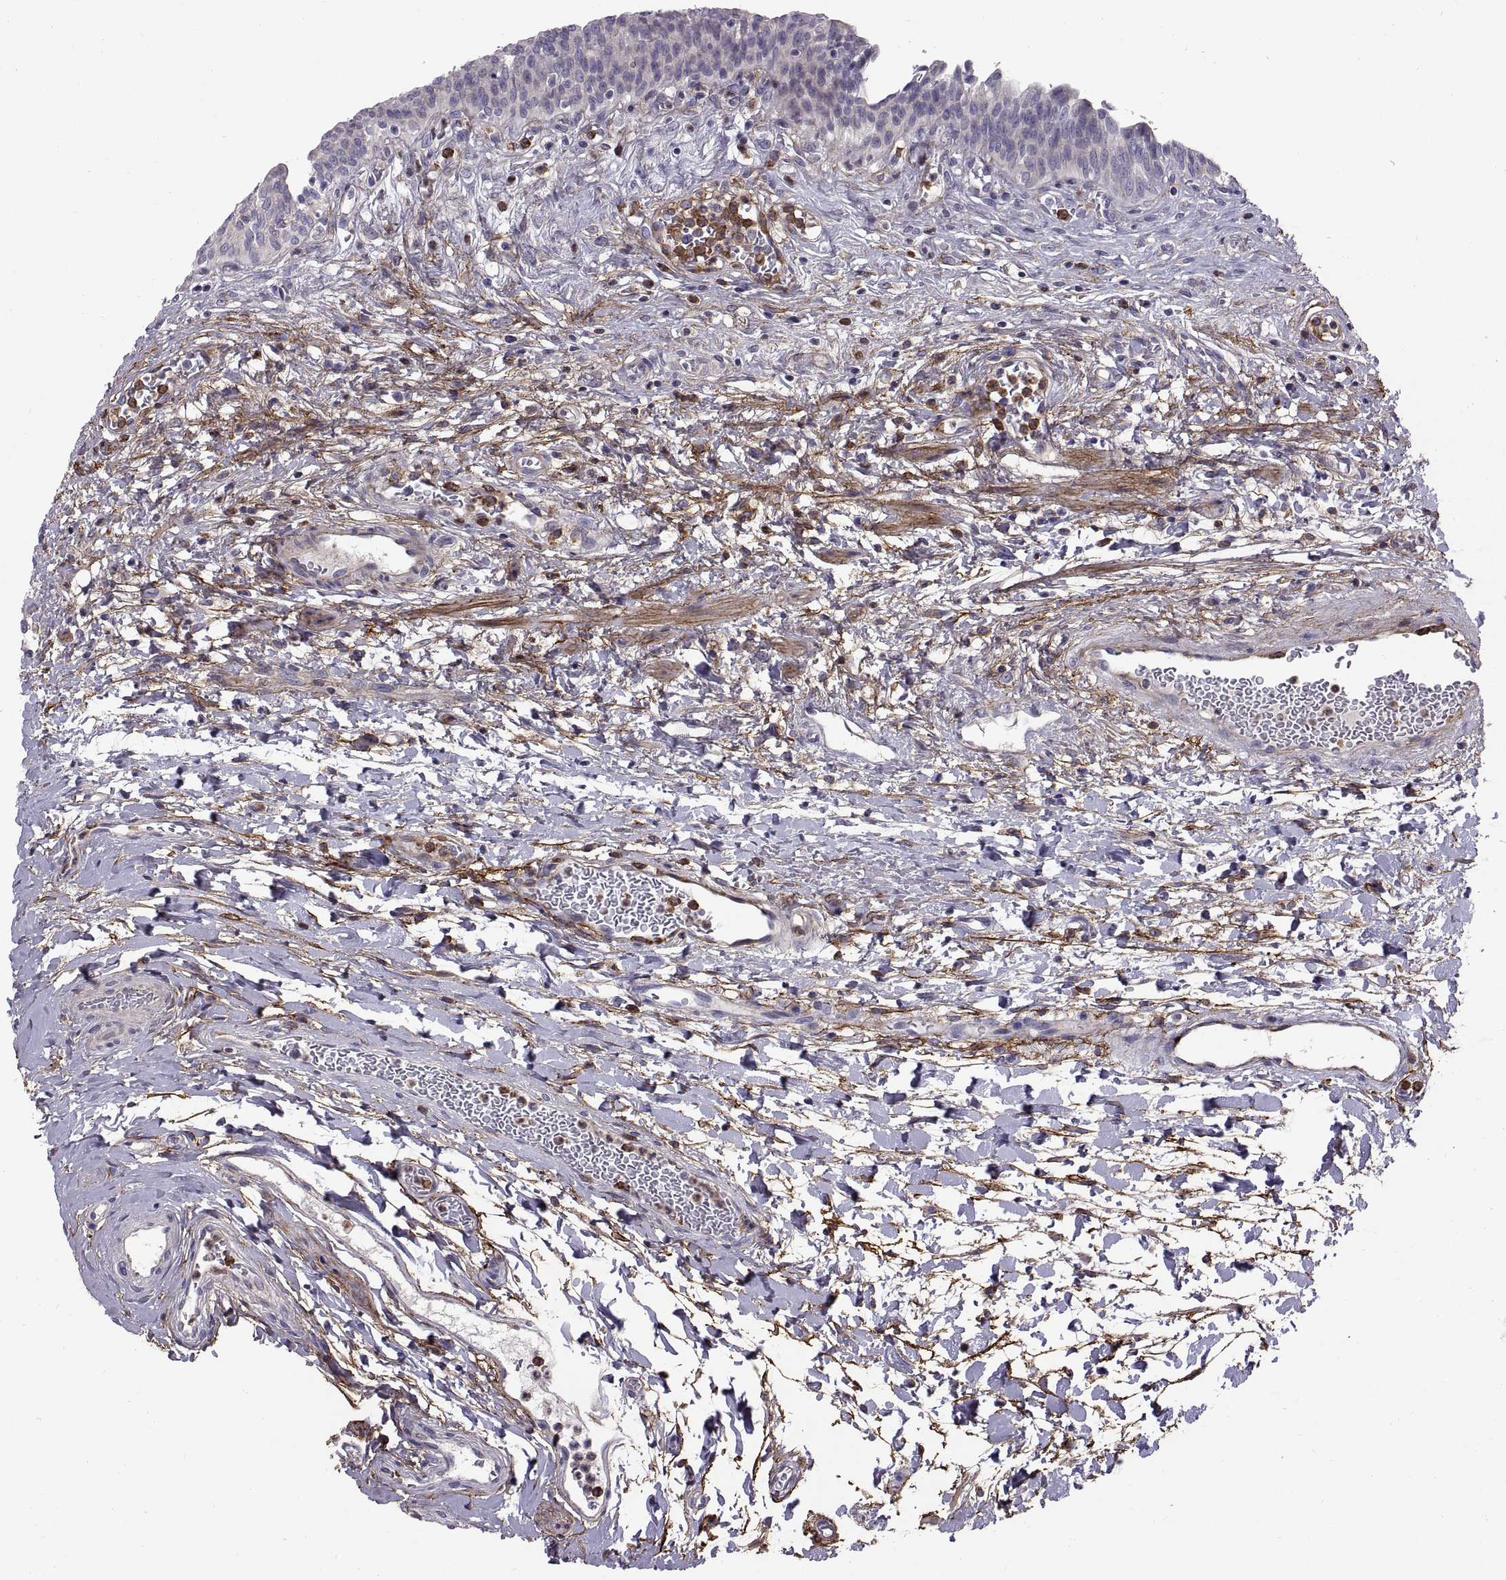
{"staining": {"intensity": "negative", "quantity": "none", "location": "none"}, "tissue": "urinary bladder", "cell_type": "Urothelial cells", "image_type": "normal", "snomed": [{"axis": "morphology", "description": "Normal tissue, NOS"}, {"axis": "topography", "description": "Urinary bladder"}], "caption": "Immunohistochemistry (IHC) of benign urinary bladder reveals no staining in urothelial cells. Nuclei are stained in blue.", "gene": "EMILIN2", "patient": {"sex": "male", "age": 73}}